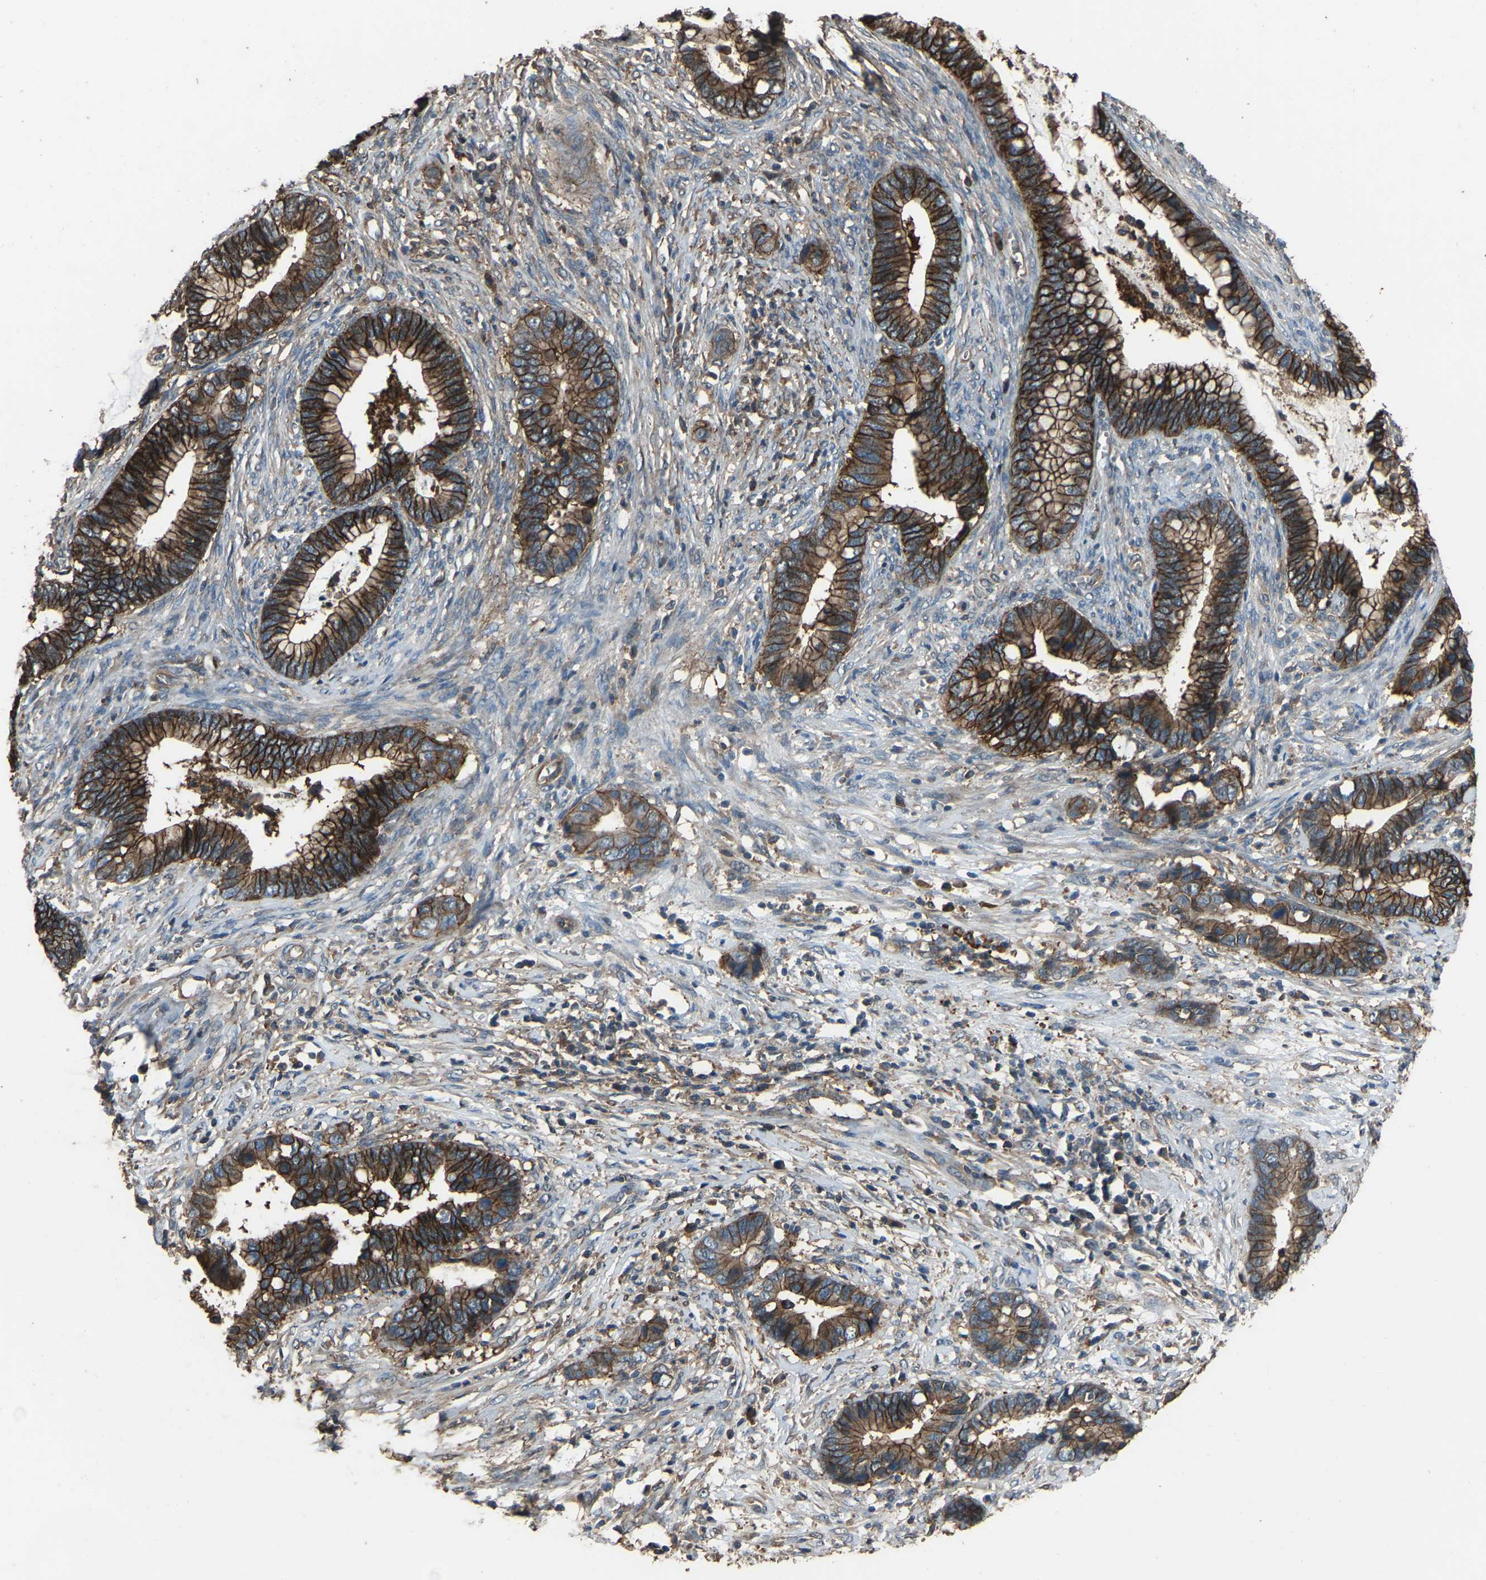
{"staining": {"intensity": "strong", "quantity": ">75%", "location": "cytoplasmic/membranous"}, "tissue": "cervical cancer", "cell_type": "Tumor cells", "image_type": "cancer", "snomed": [{"axis": "morphology", "description": "Adenocarcinoma, NOS"}, {"axis": "topography", "description": "Cervix"}], "caption": "An immunohistochemistry (IHC) image of tumor tissue is shown. Protein staining in brown highlights strong cytoplasmic/membranous positivity in cervical adenocarcinoma within tumor cells. The staining was performed using DAB to visualize the protein expression in brown, while the nuclei were stained in blue with hematoxylin (Magnification: 20x).", "gene": "SLC4A2", "patient": {"sex": "female", "age": 44}}